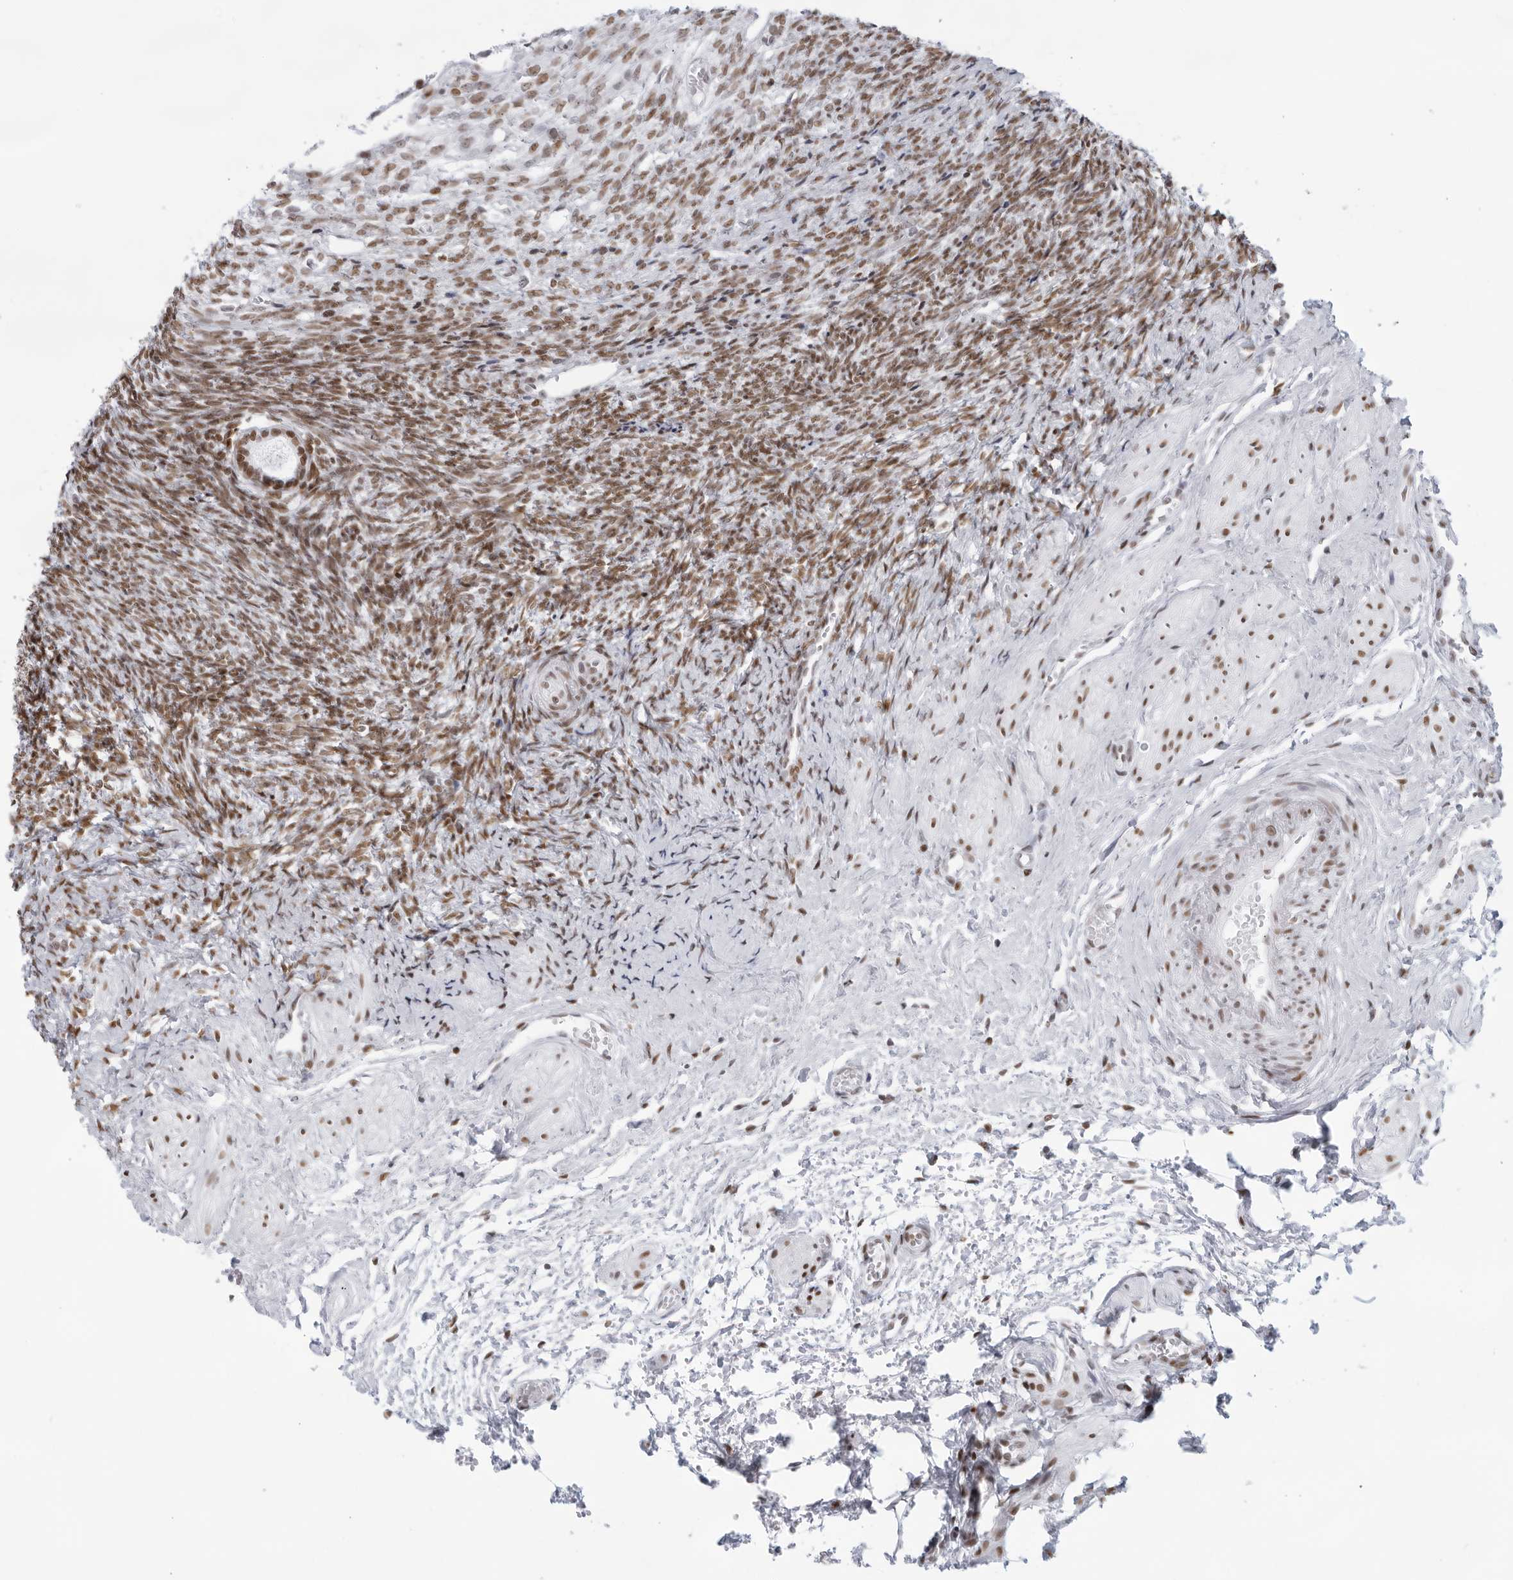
{"staining": {"intensity": "moderate", "quantity": ">75%", "location": "nuclear"}, "tissue": "ovary", "cell_type": "Follicle cells", "image_type": "normal", "snomed": [{"axis": "morphology", "description": "Normal tissue, NOS"}, {"axis": "topography", "description": "Ovary"}], "caption": "Benign ovary was stained to show a protein in brown. There is medium levels of moderate nuclear expression in about >75% of follicle cells. Using DAB (3,3'-diaminobenzidine) (brown) and hematoxylin (blue) stains, captured at high magnification using brightfield microscopy.", "gene": "HP1BP3", "patient": {"sex": "female", "age": 41}}